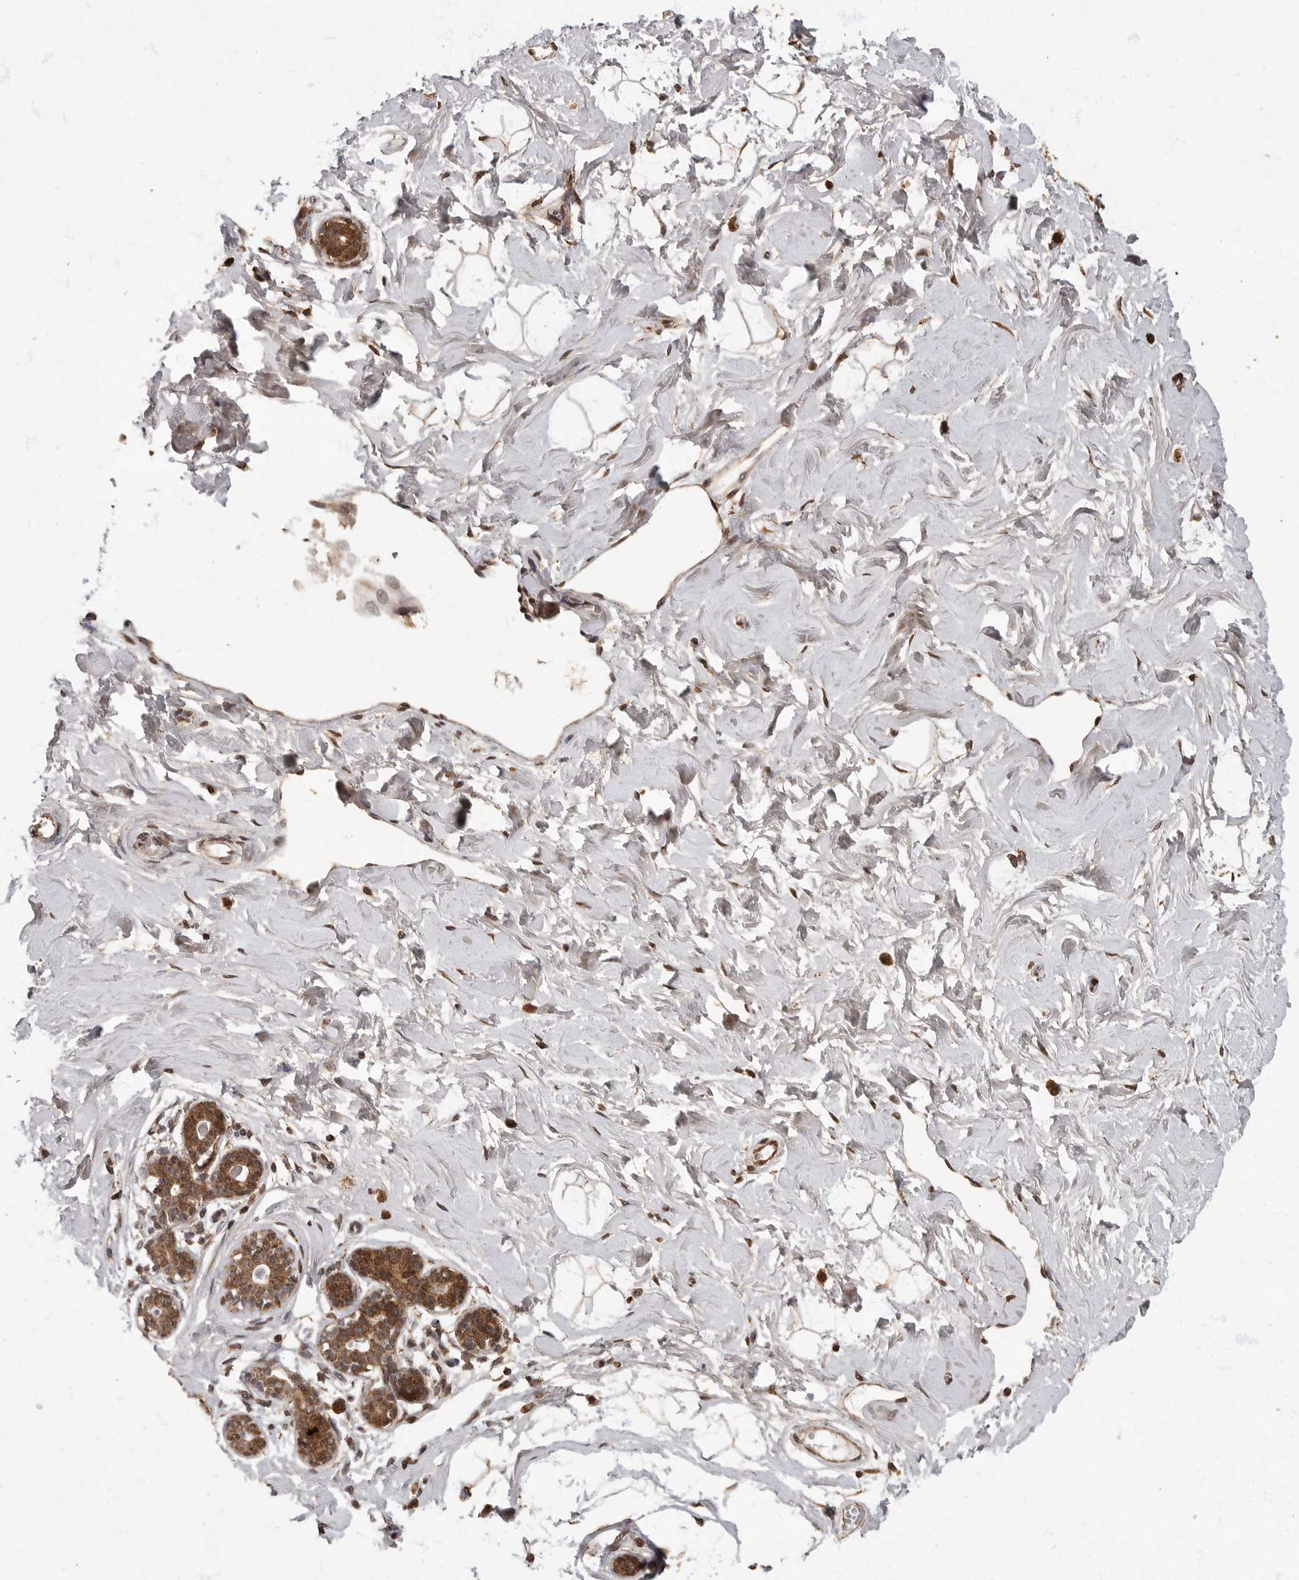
{"staining": {"intensity": "negative", "quantity": "none", "location": "none"}, "tissue": "breast", "cell_type": "Adipocytes", "image_type": "normal", "snomed": [{"axis": "morphology", "description": "Normal tissue, NOS"}, {"axis": "morphology", "description": "Adenoma, NOS"}, {"axis": "topography", "description": "Breast"}], "caption": "The photomicrograph exhibits no staining of adipocytes in benign breast.", "gene": "MAFG", "patient": {"sex": "female", "age": 23}}